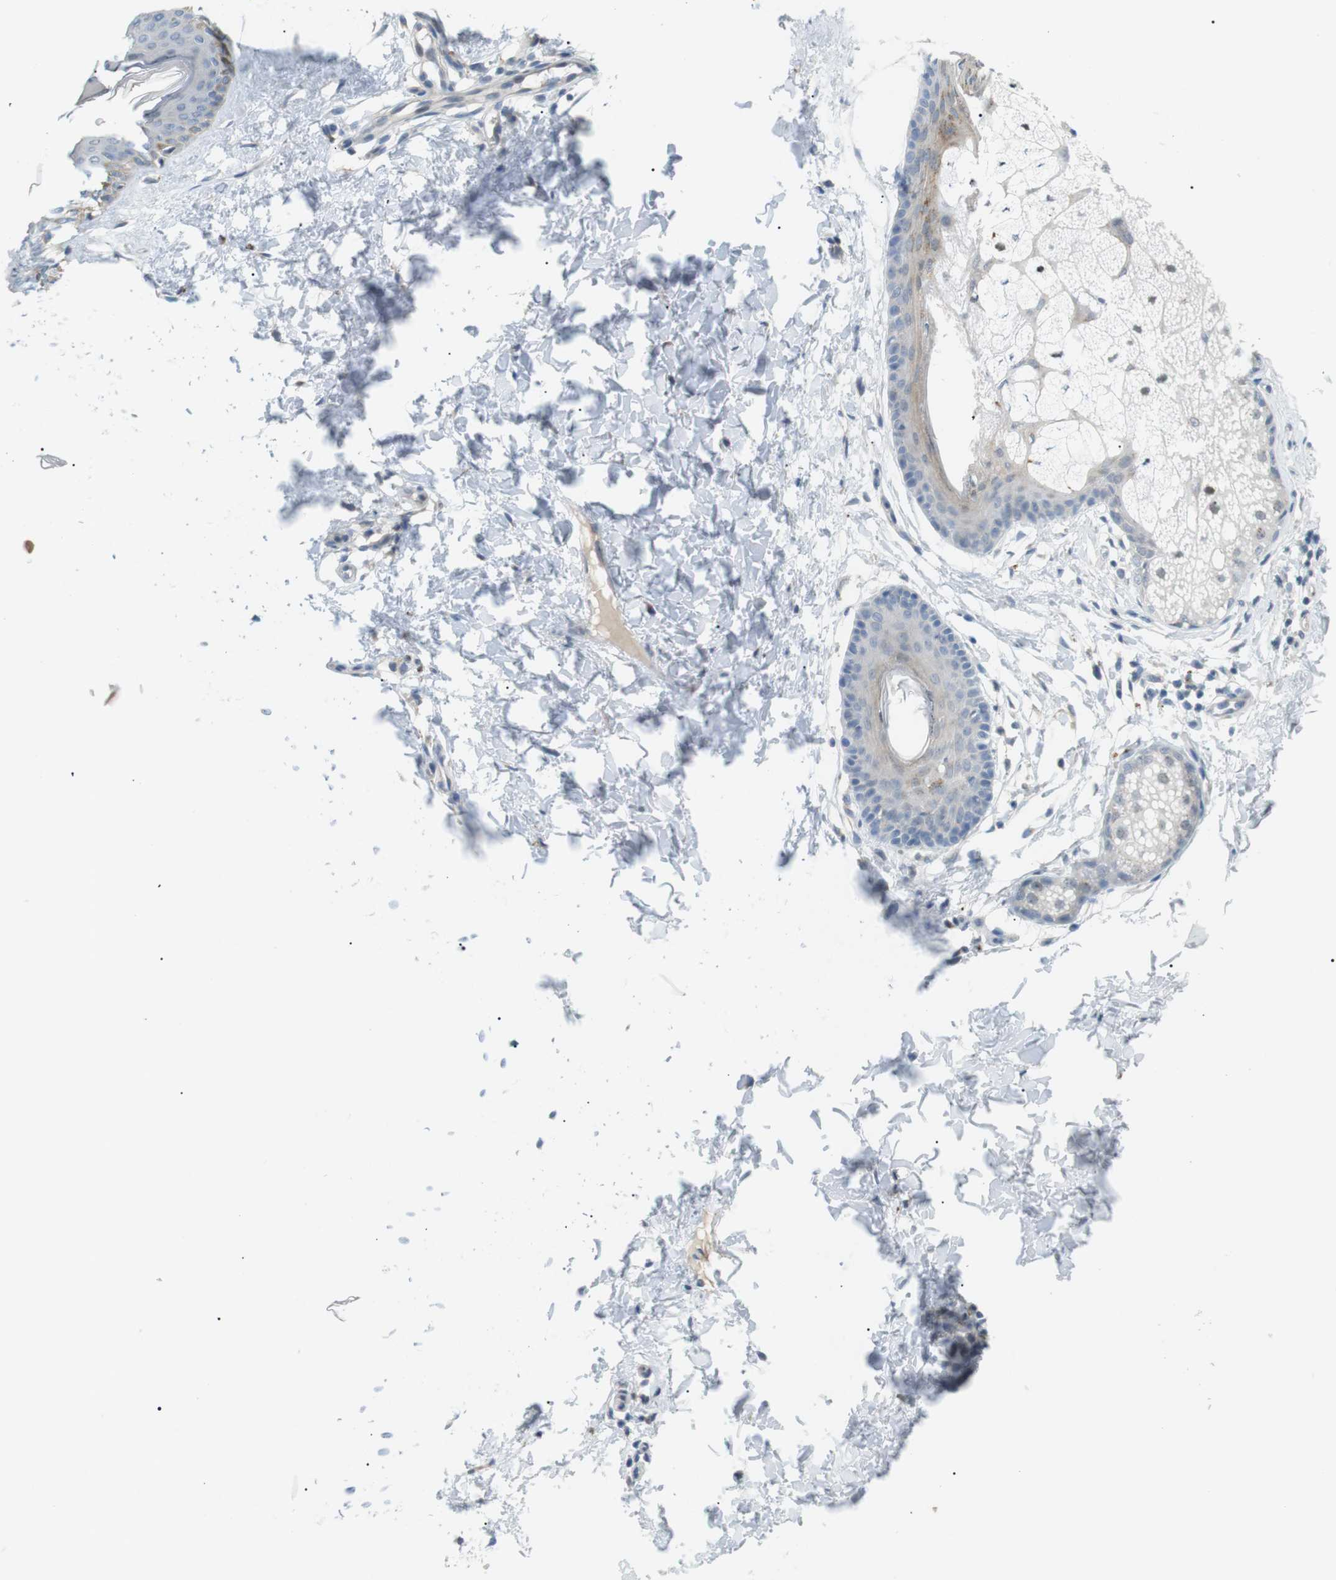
{"staining": {"intensity": "negative", "quantity": "none", "location": "none"}, "tissue": "skin", "cell_type": "Fibroblasts", "image_type": "normal", "snomed": [{"axis": "morphology", "description": "Normal tissue, NOS"}, {"axis": "topography", "description": "Skin"}], "caption": "DAB immunohistochemical staining of benign human skin exhibits no significant staining in fibroblasts.", "gene": "B4GALNT2", "patient": {"sex": "female", "age": 41}}